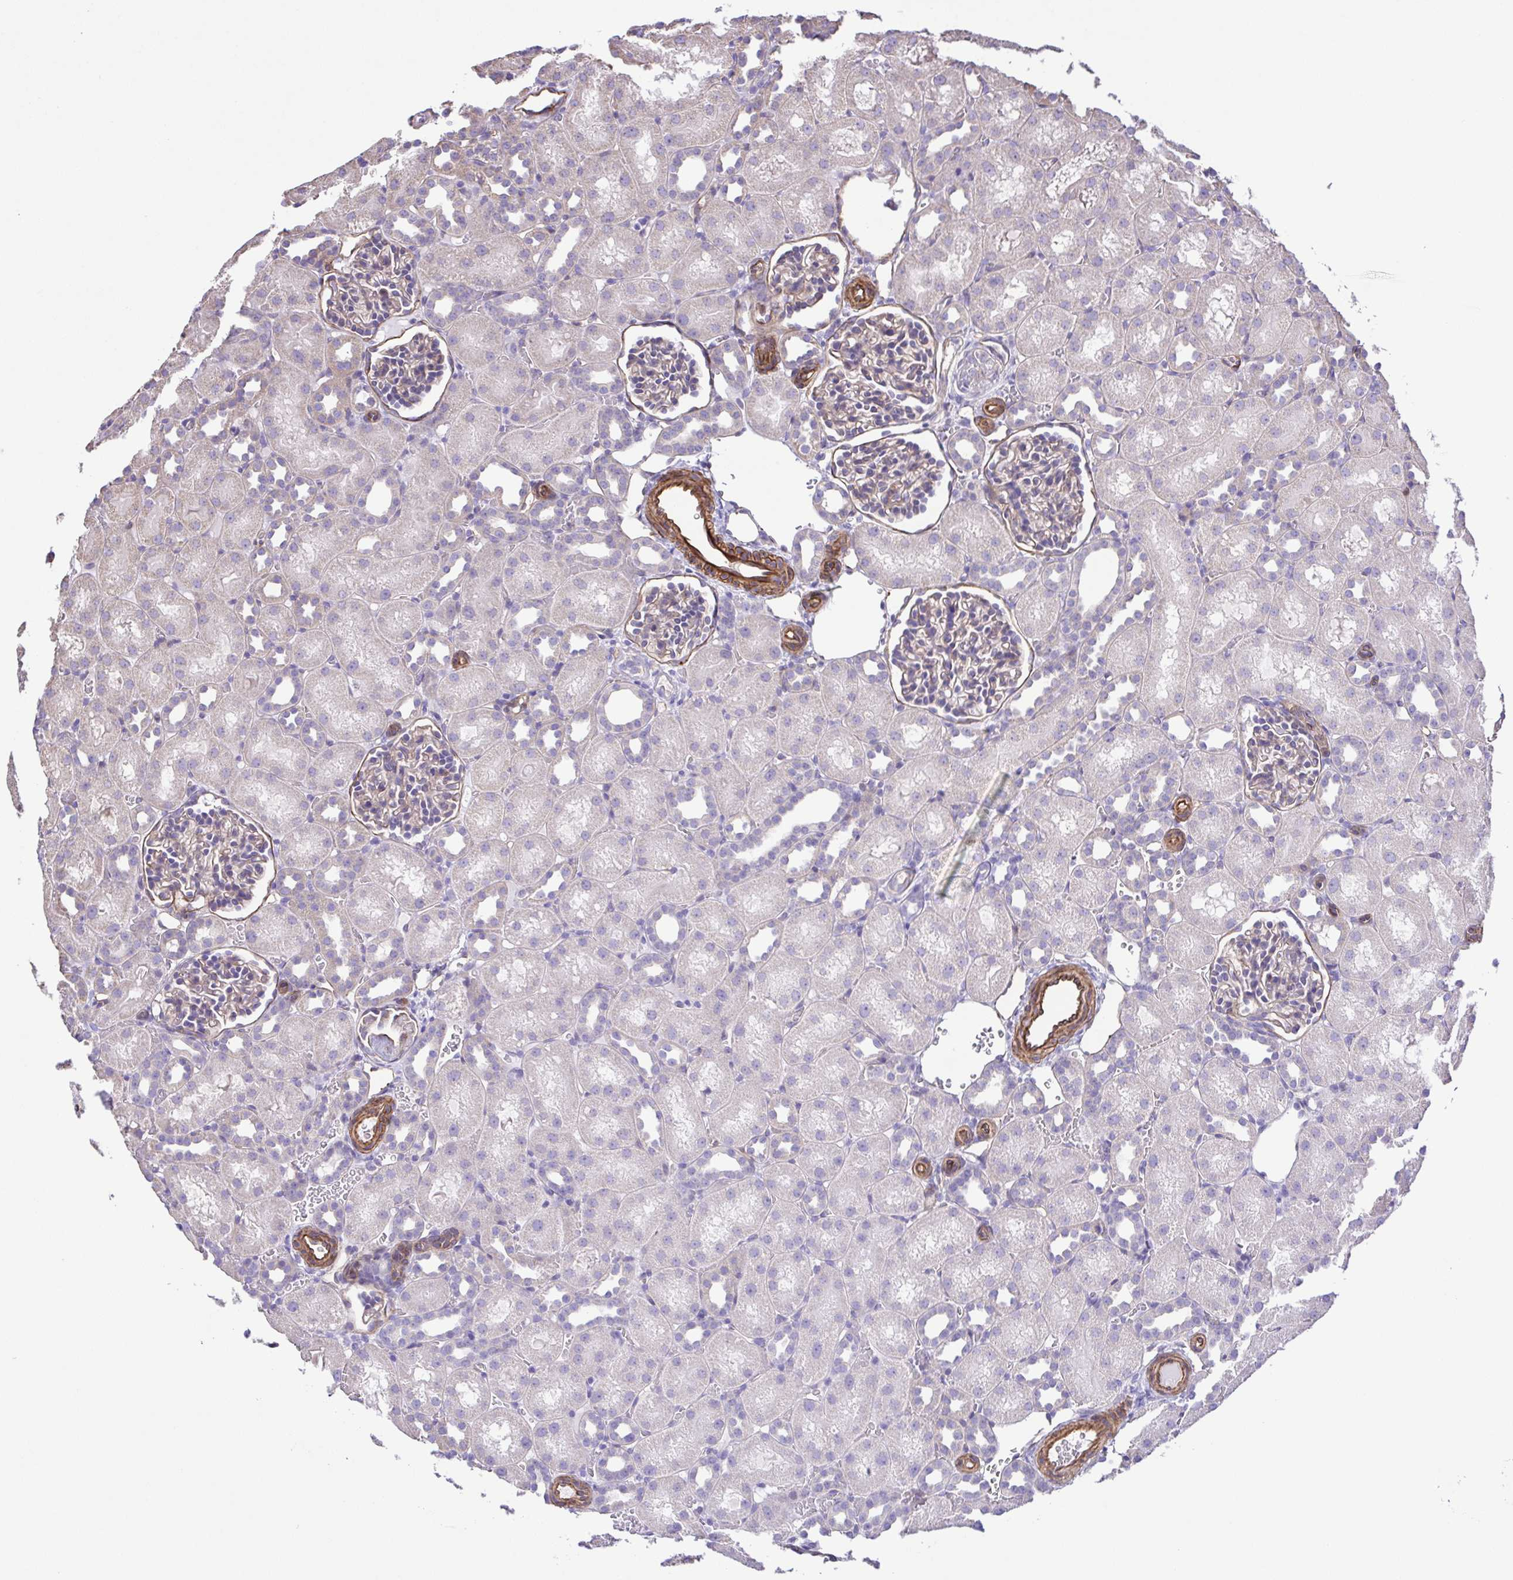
{"staining": {"intensity": "weak", "quantity": "<25%", "location": "cytoplasmic/membranous"}, "tissue": "kidney", "cell_type": "Cells in glomeruli", "image_type": "normal", "snomed": [{"axis": "morphology", "description": "Normal tissue, NOS"}, {"axis": "topography", "description": "Kidney"}], "caption": "IHC photomicrograph of benign kidney: human kidney stained with DAB (3,3'-diaminobenzidine) displays no significant protein expression in cells in glomeruli.", "gene": "FLT1", "patient": {"sex": "male", "age": 1}}